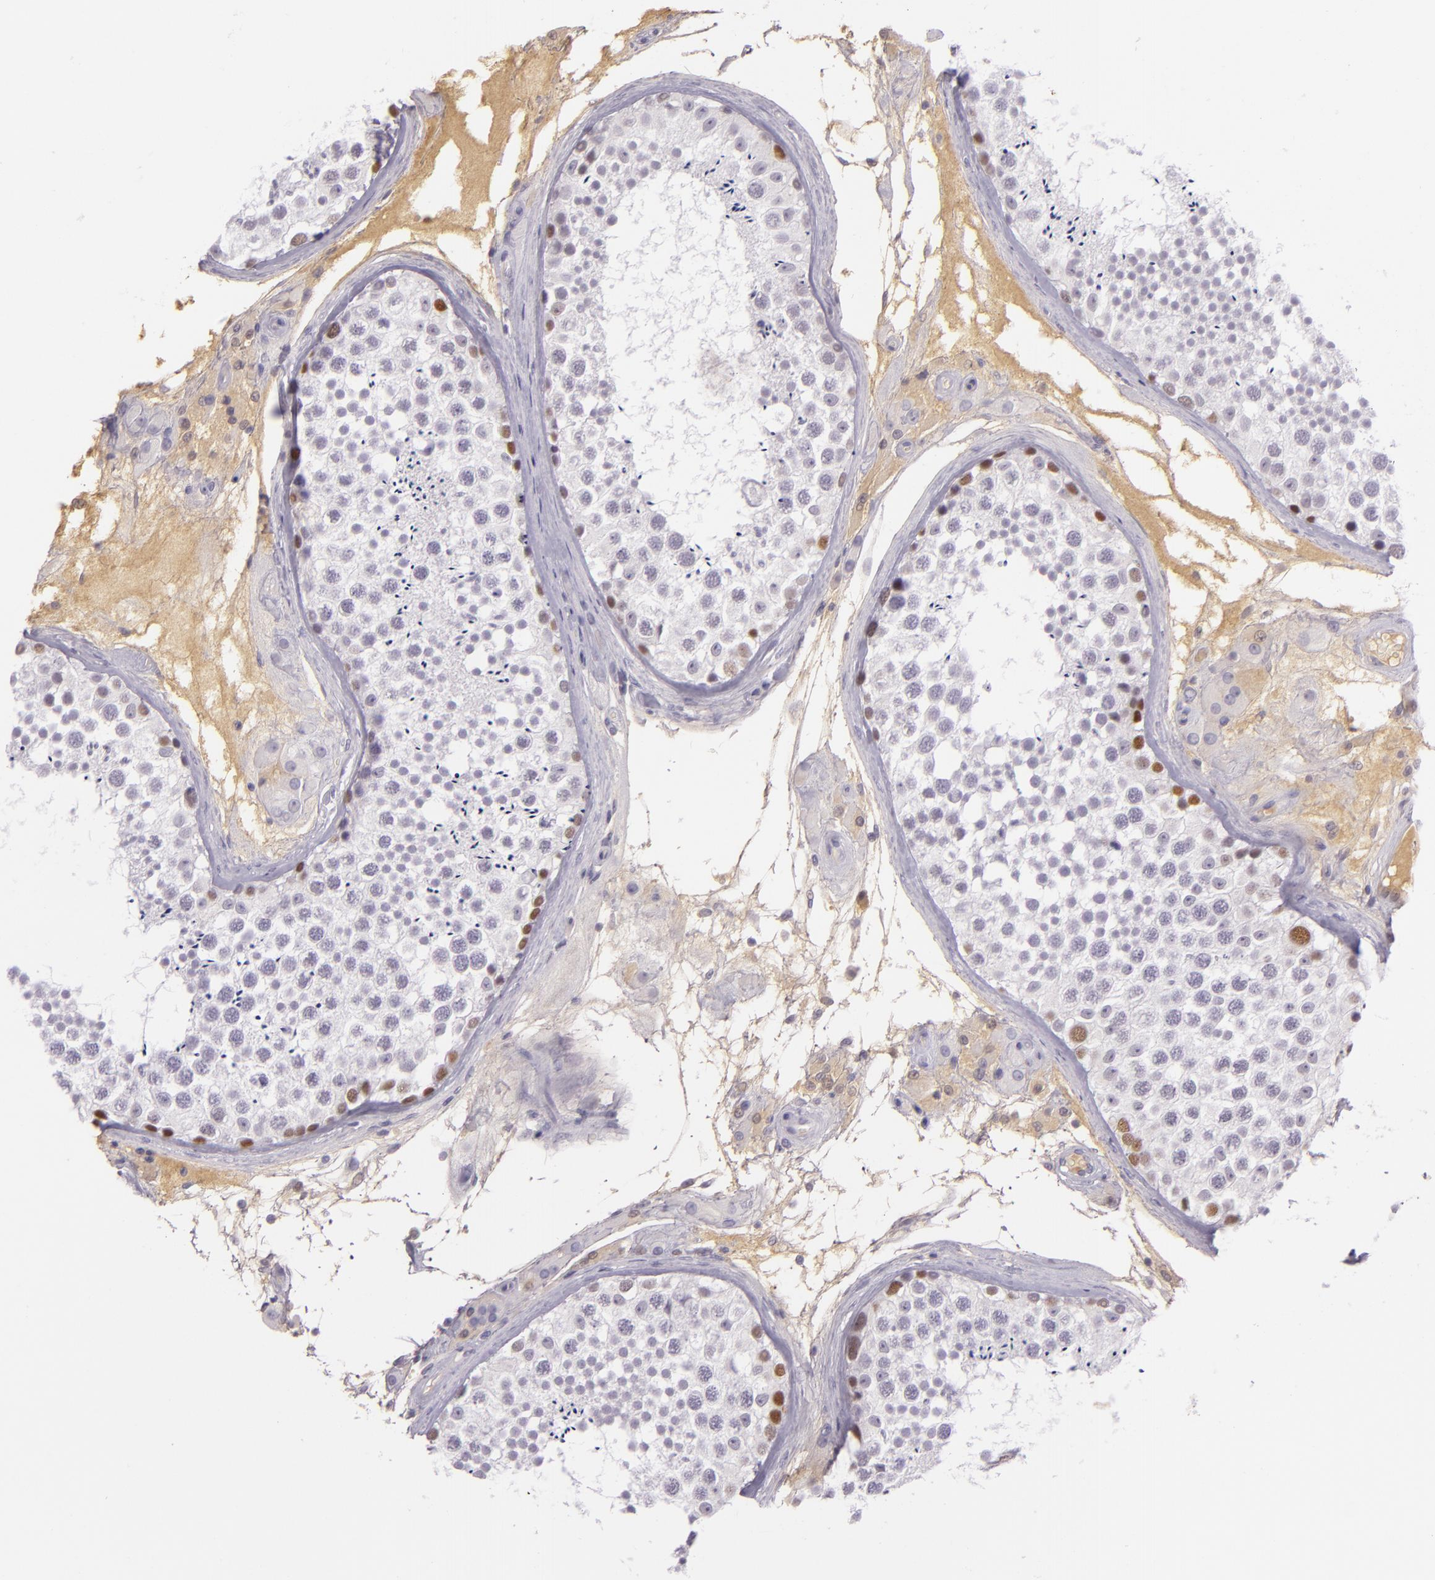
{"staining": {"intensity": "moderate", "quantity": "<25%", "location": "nuclear"}, "tissue": "testis", "cell_type": "Cells in seminiferous ducts", "image_type": "normal", "snomed": [{"axis": "morphology", "description": "Normal tissue, NOS"}, {"axis": "topography", "description": "Testis"}], "caption": "Brown immunohistochemical staining in normal human testis exhibits moderate nuclear expression in approximately <25% of cells in seminiferous ducts.", "gene": "CHEK2", "patient": {"sex": "male", "age": 46}}